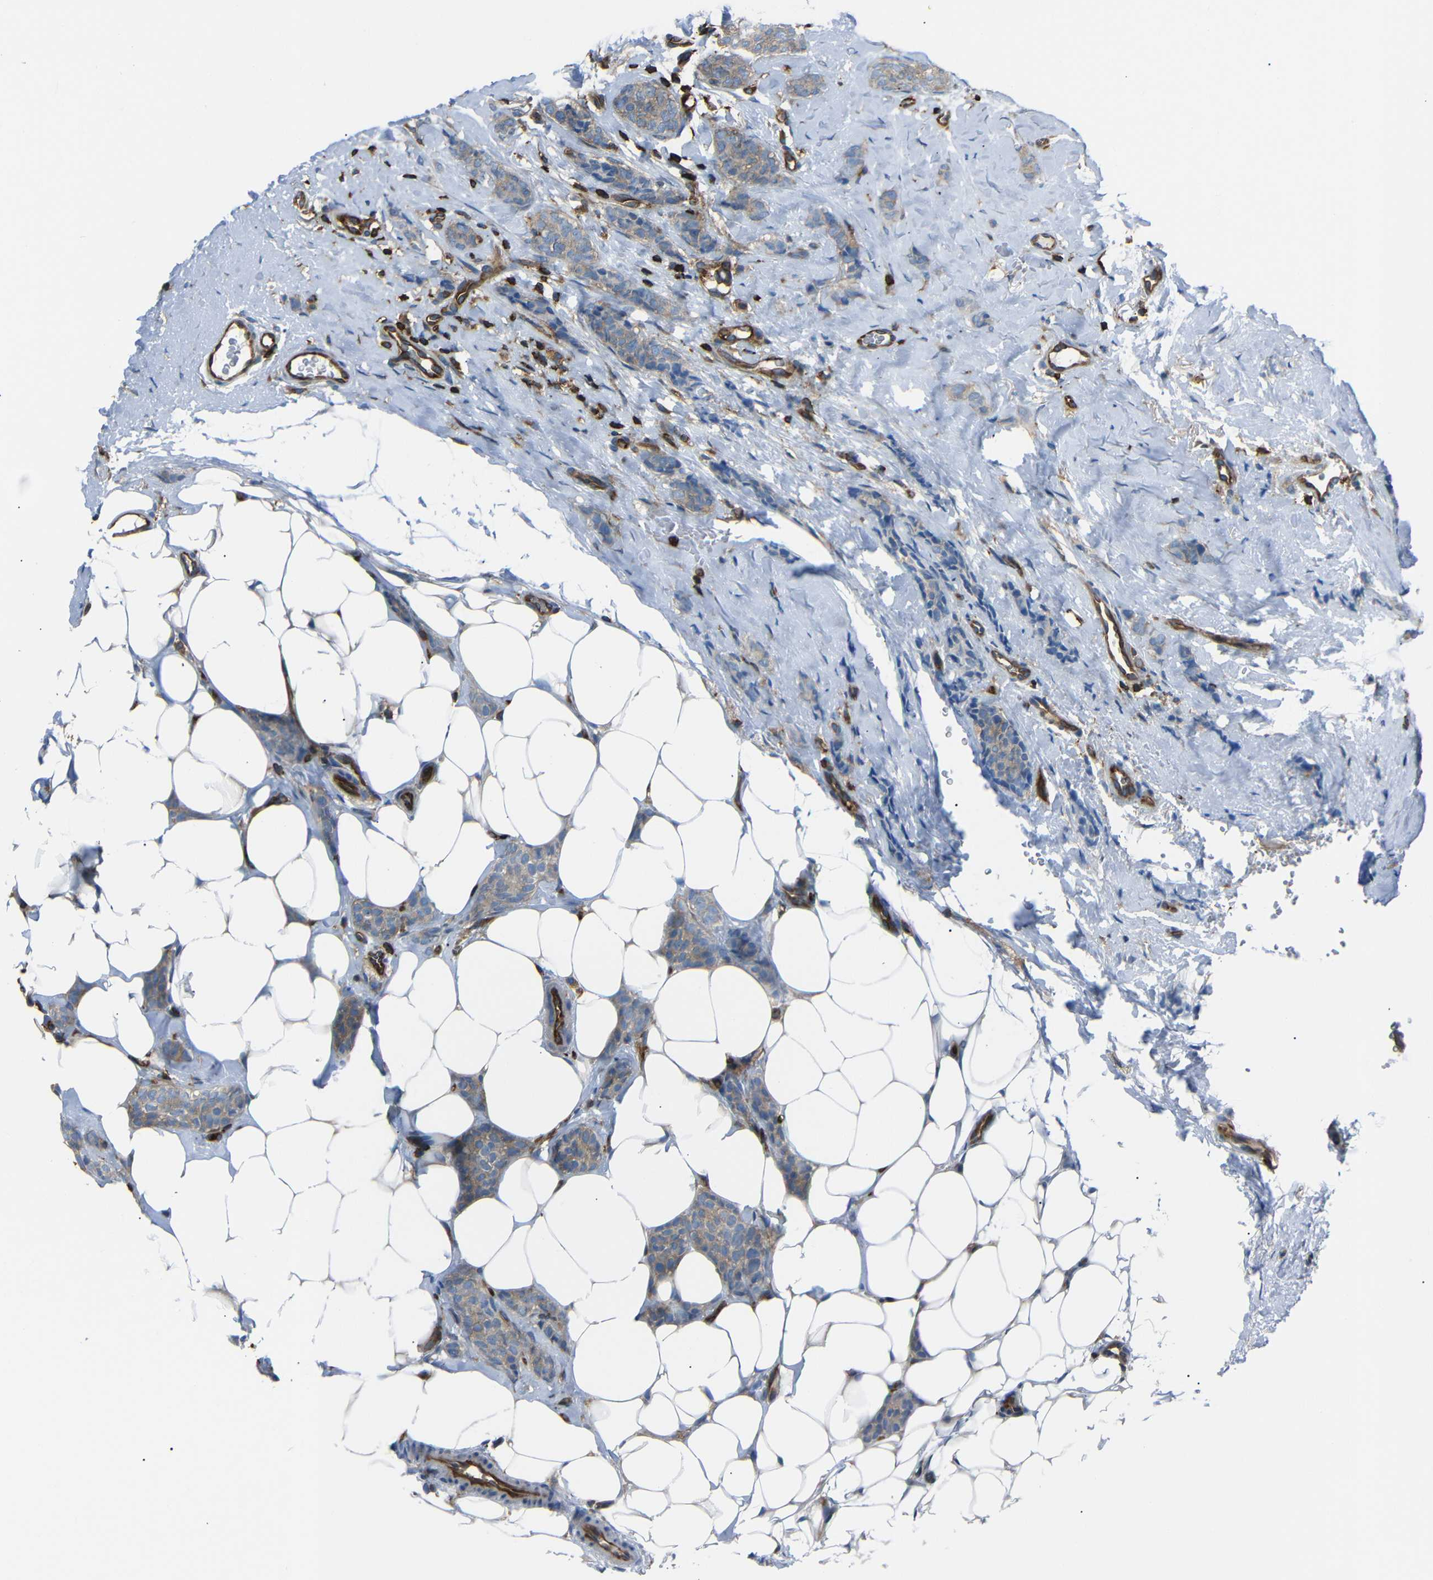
{"staining": {"intensity": "weak", "quantity": ">75%", "location": "cytoplasmic/membranous"}, "tissue": "breast cancer", "cell_type": "Tumor cells", "image_type": "cancer", "snomed": [{"axis": "morphology", "description": "Lobular carcinoma"}, {"axis": "topography", "description": "Skin"}, {"axis": "topography", "description": "Breast"}], "caption": "A brown stain highlights weak cytoplasmic/membranous expression of a protein in breast cancer (lobular carcinoma) tumor cells.", "gene": "ARHGEF1", "patient": {"sex": "female", "age": 46}}